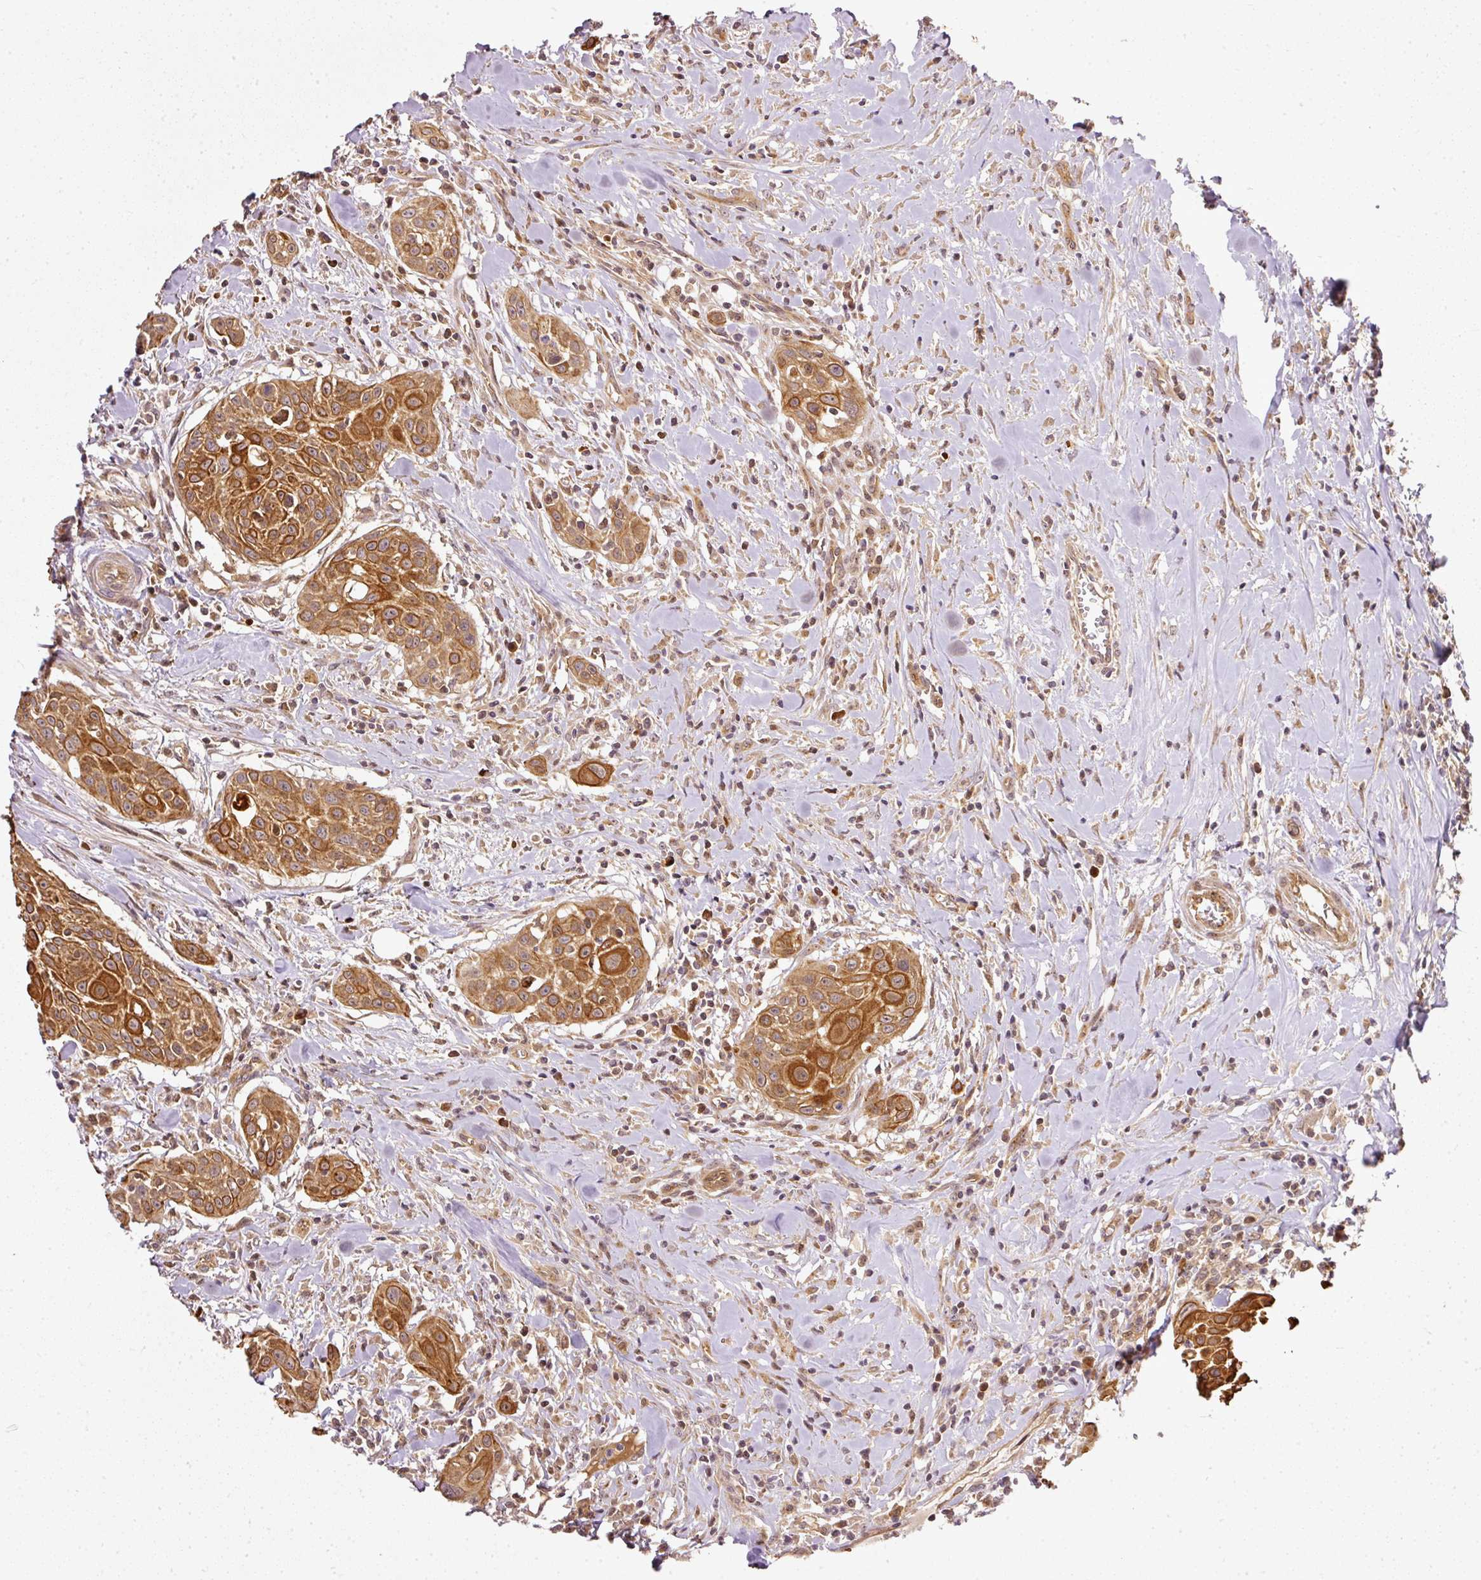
{"staining": {"intensity": "strong", "quantity": ">75%", "location": "cytoplasmic/membranous"}, "tissue": "head and neck cancer", "cell_type": "Tumor cells", "image_type": "cancer", "snomed": [{"axis": "morphology", "description": "Squamous cell carcinoma, NOS"}, {"axis": "topography", "description": "Lymph node"}, {"axis": "topography", "description": "Salivary gland"}, {"axis": "topography", "description": "Head-Neck"}], "caption": "This is an image of immunohistochemistry staining of head and neck cancer, which shows strong positivity in the cytoplasmic/membranous of tumor cells.", "gene": "MIF4GD", "patient": {"sex": "female", "age": 74}}